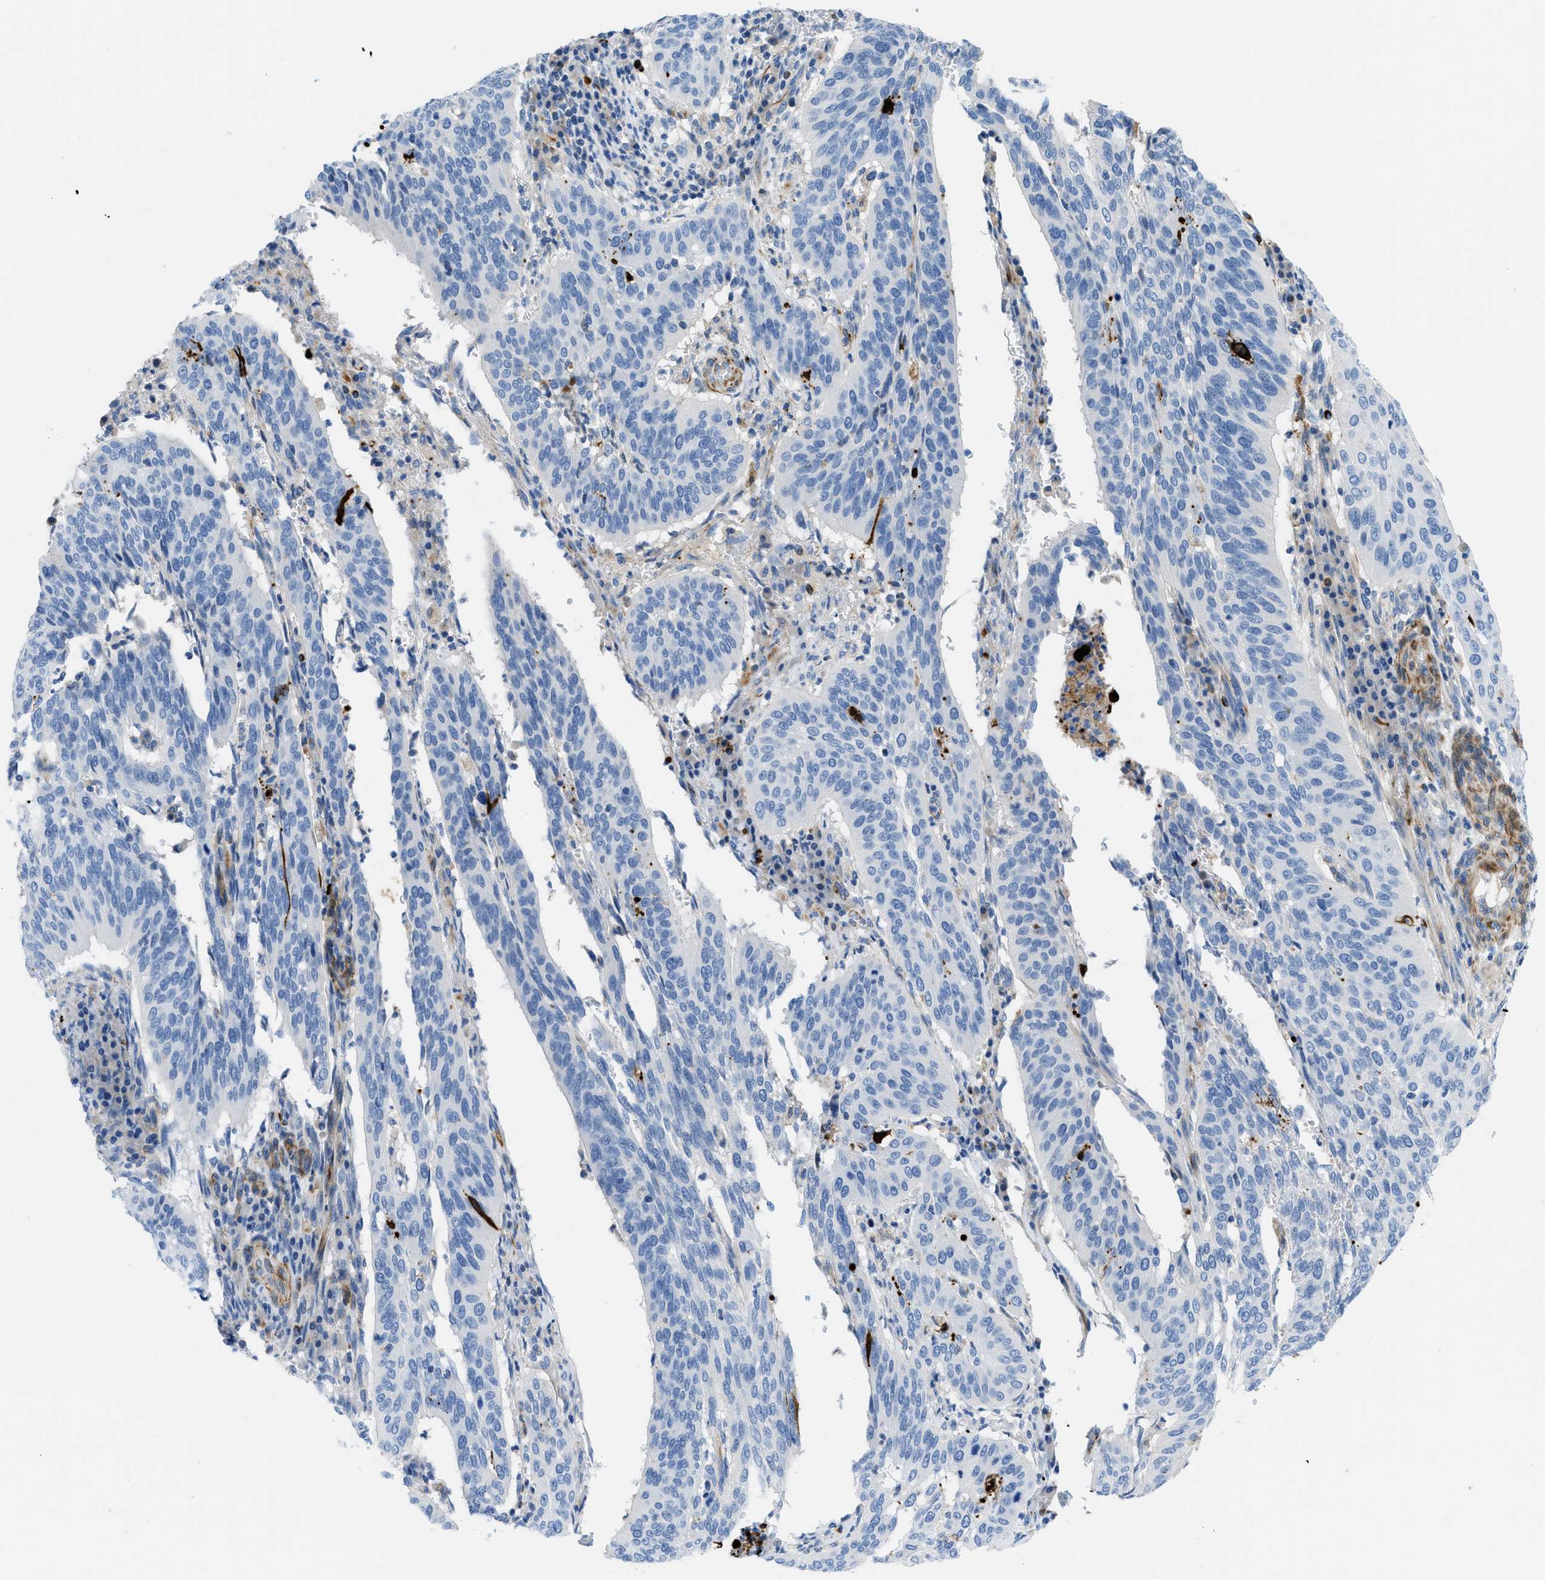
{"staining": {"intensity": "negative", "quantity": "none", "location": "none"}, "tissue": "cervical cancer", "cell_type": "Tumor cells", "image_type": "cancer", "snomed": [{"axis": "morphology", "description": "Normal tissue, NOS"}, {"axis": "morphology", "description": "Squamous cell carcinoma, NOS"}, {"axis": "topography", "description": "Cervix"}], "caption": "Tumor cells show no significant protein expression in cervical cancer (squamous cell carcinoma).", "gene": "XCR1", "patient": {"sex": "female", "age": 39}}